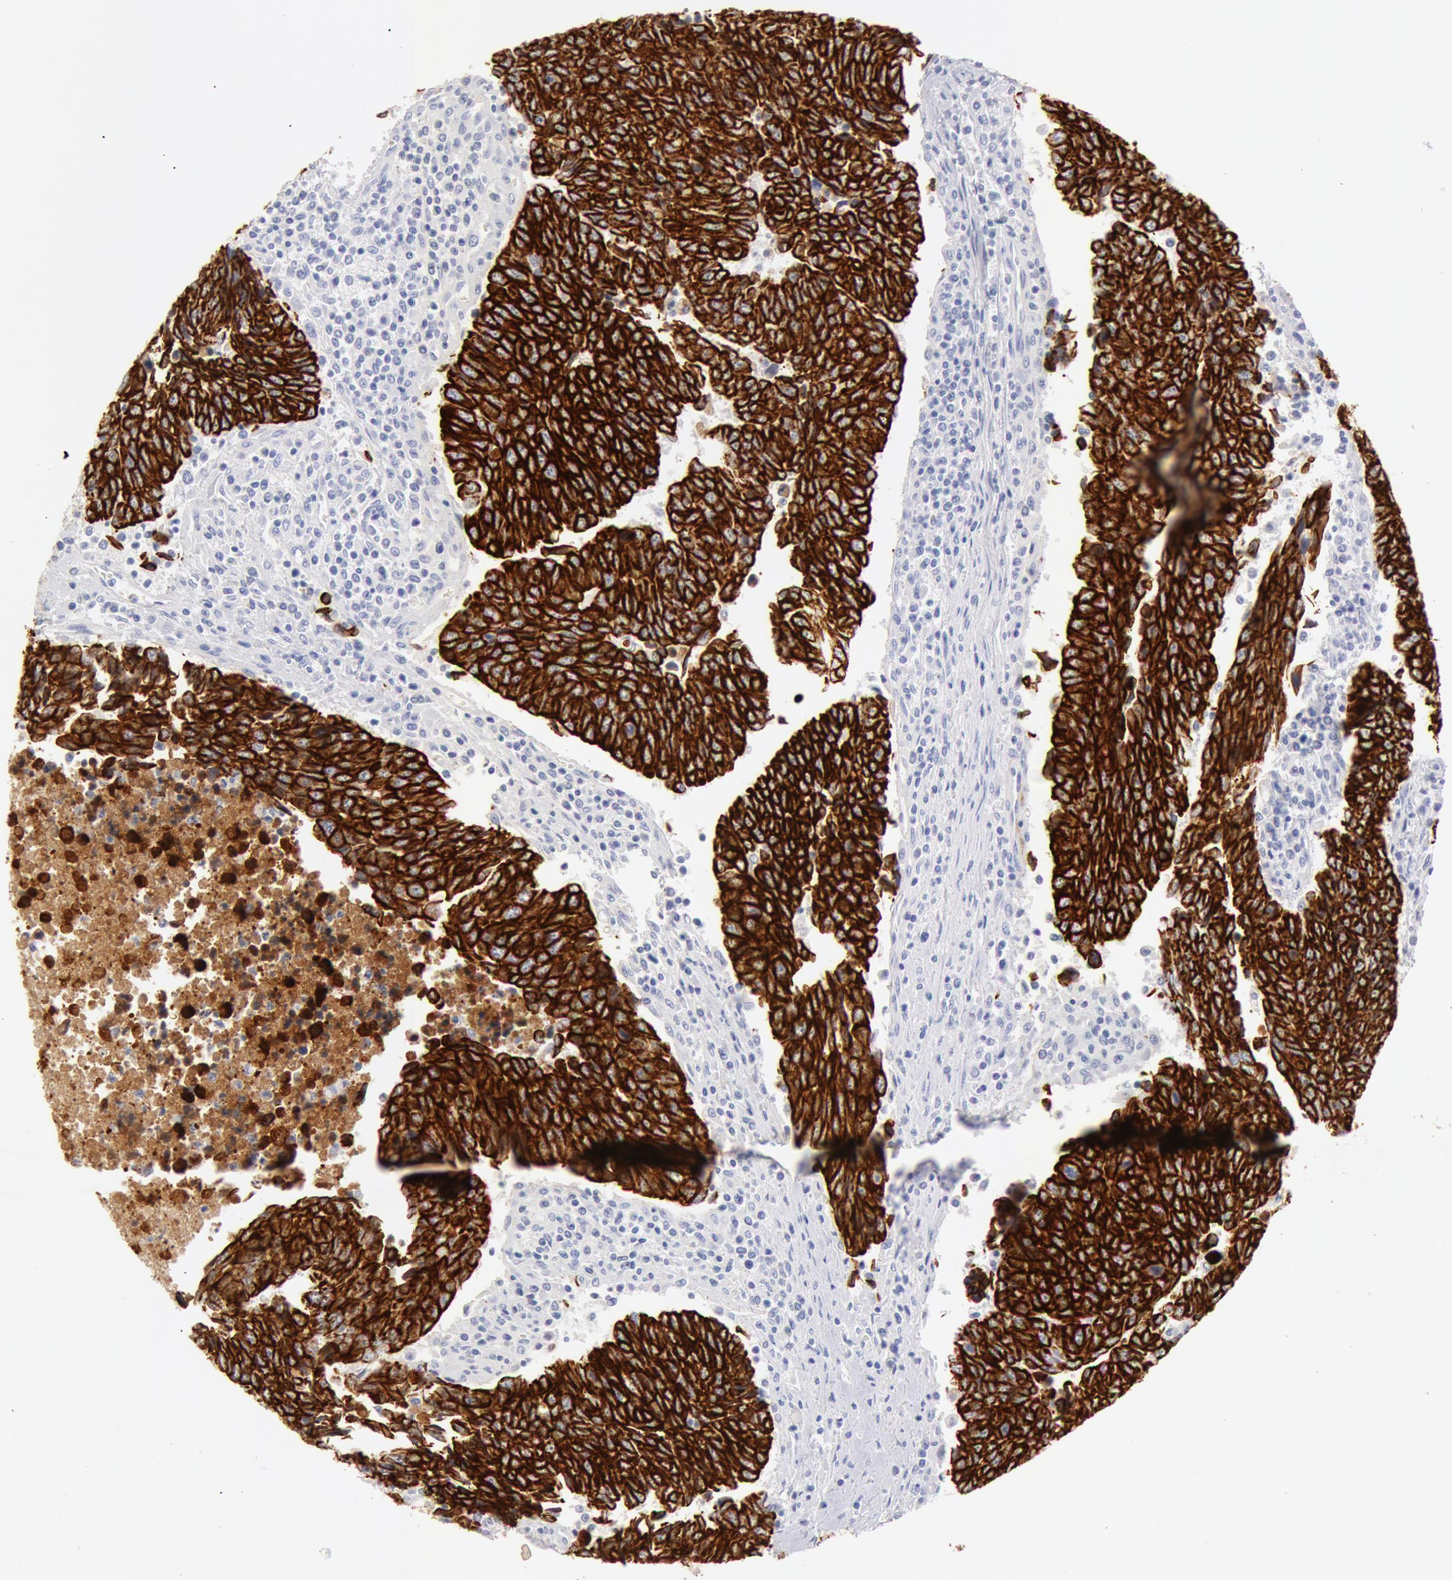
{"staining": {"intensity": "strong", "quantity": ">75%", "location": "cytoplasmic/membranous"}, "tissue": "urothelial cancer", "cell_type": "Tumor cells", "image_type": "cancer", "snomed": [{"axis": "morphology", "description": "Urothelial carcinoma, High grade"}, {"axis": "topography", "description": "Urinary bladder"}], "caption": "Immunohistochemistry (IHC) (DAB) staining of urothelial cancer demonstrates strong cytoplasmic/membranous protein expression in approximately >75% of tumor cells. Immunohistochemistry stains the protein of interest in brown and the nuclei are stained blue.", "gene": "KRT8", "patient": {"sex": "male", "age": 86}}